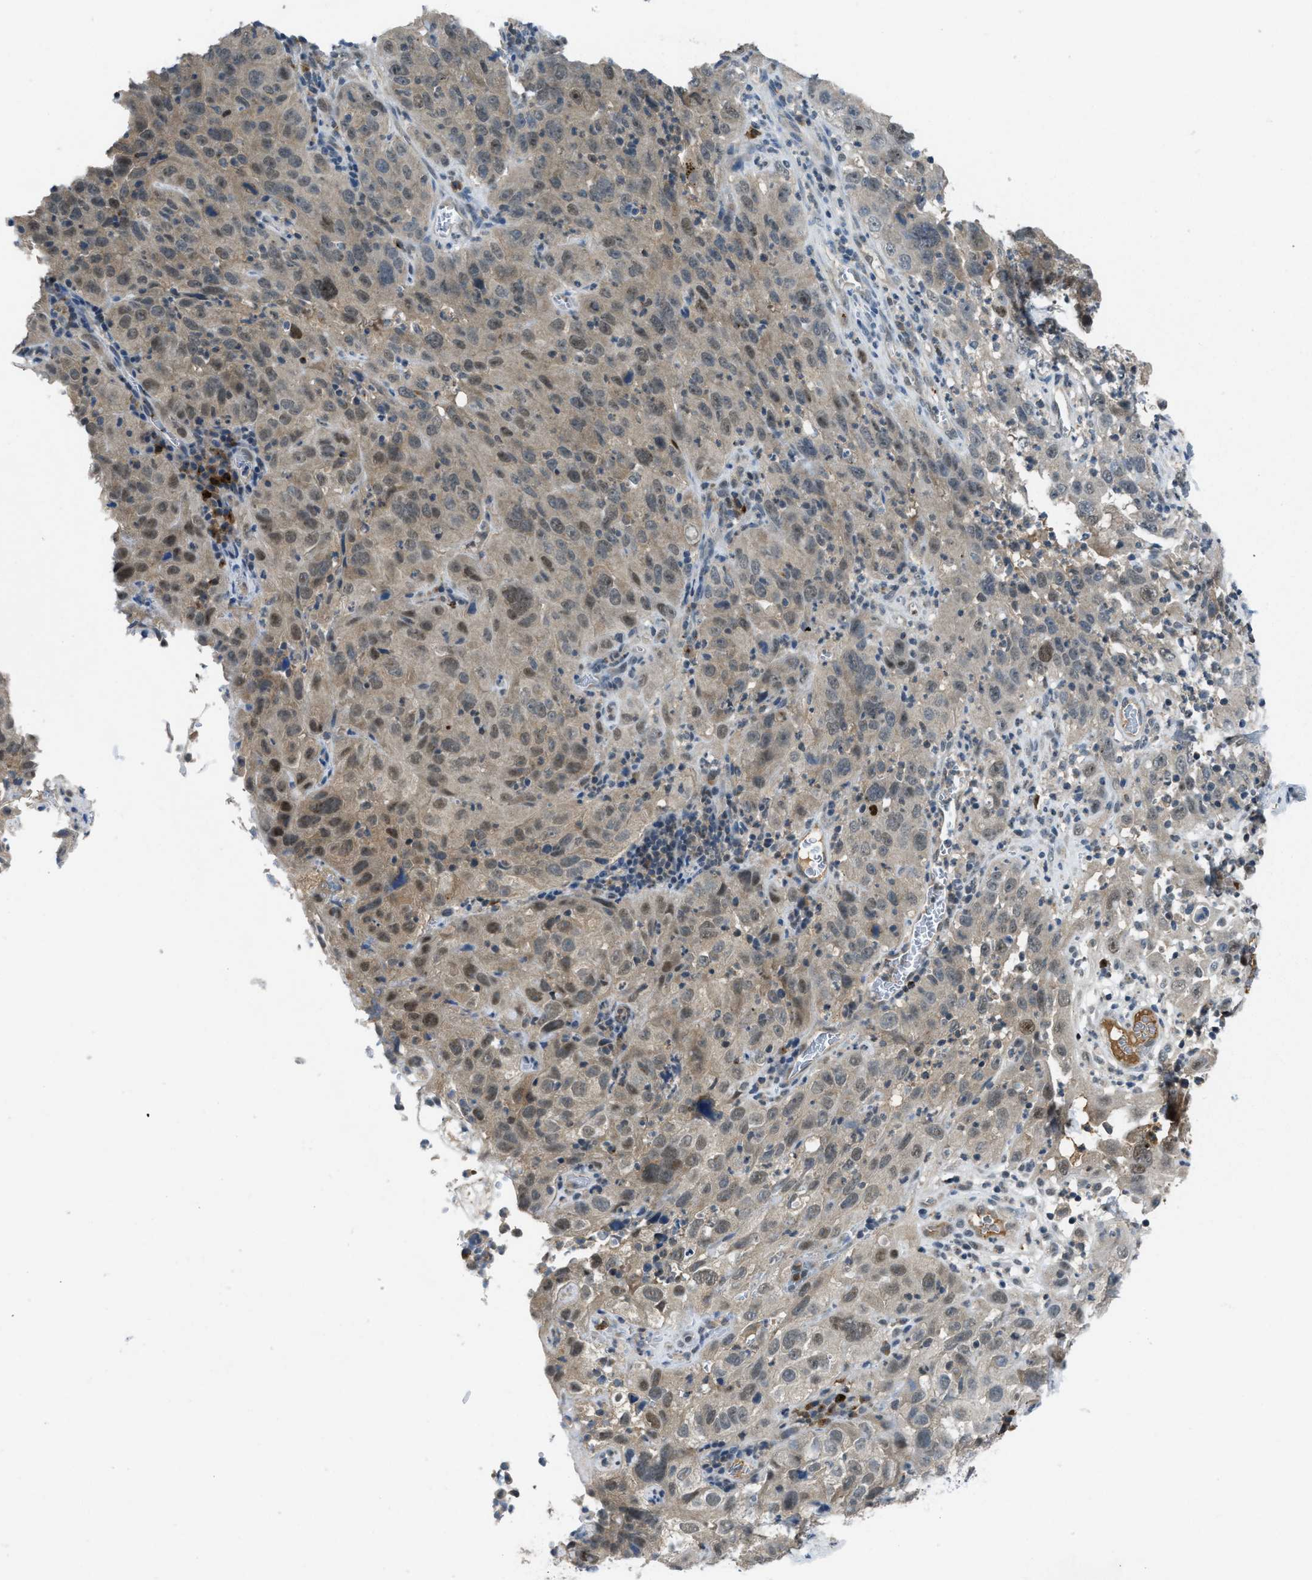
{"staining": {"intensity": "weak", "quantity": "25%-75%", "location": "cytoplasmic/membranous,nuclear"}, "tissue": "cervical cancer", "cell_type": "Tumor cells", "image_type": "cancer", "snomed": [{"axis": "morphology", "description": "Squamous cell carcinoma, NOS"}, {"axis": "topography", "description": "Cervix"}], "caption": "Brown immunohistochemical staining in human squamous cell carcinoma (cervical) displays weak cytoplasmic/membranous and nuclear staining in approximately 25%-75% of tumor cells.", "gene": "ZNF251", "patient": {"sex": "female", "age": 32}}